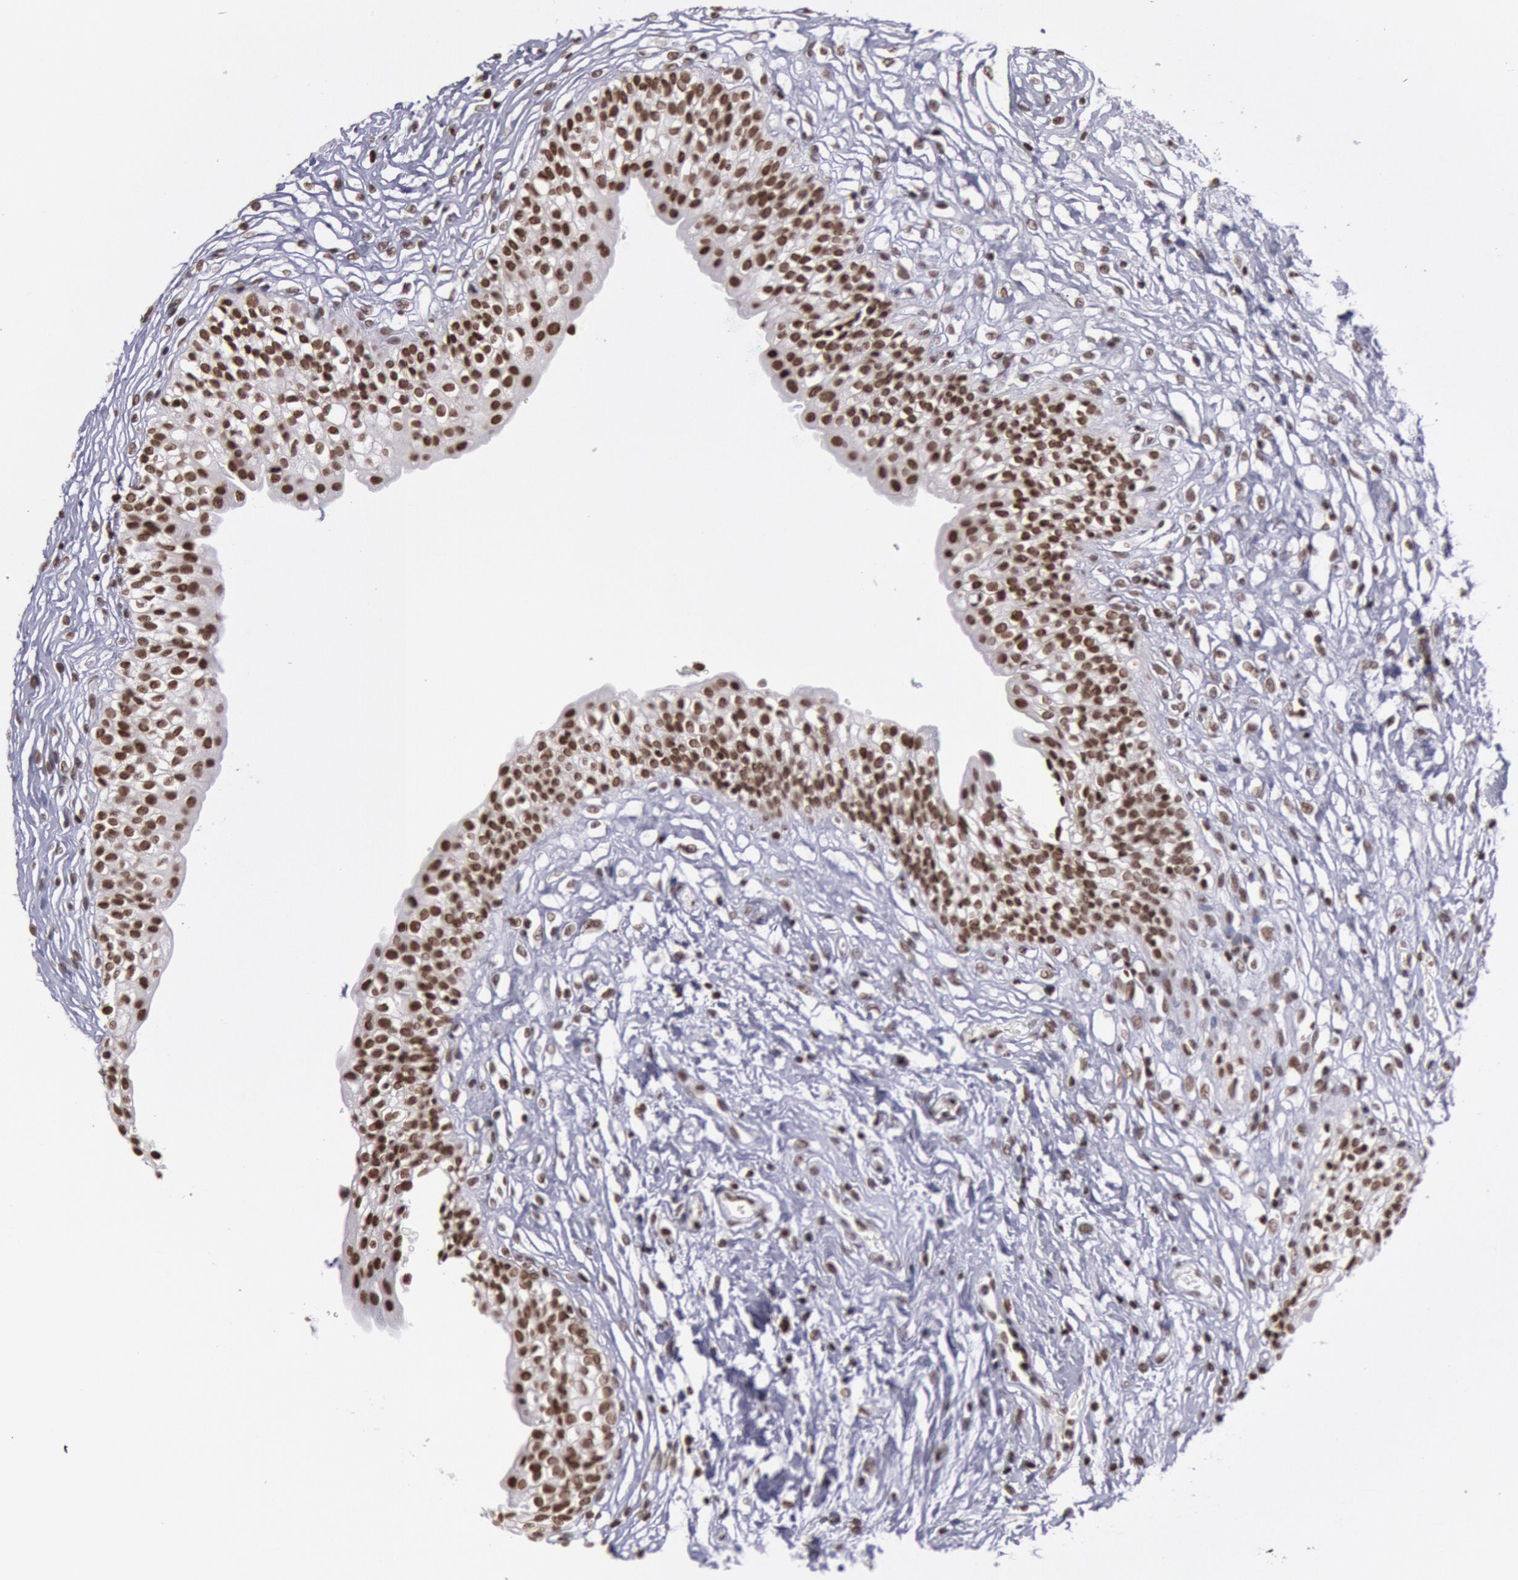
{"staining": {"intensity": "moderate", "quantity": ">75%", "location": "nuclear"}, "tissue": "urinary bladder", "cell_type": "Urothelial cells", "image_type": "normal", "snomed": [{"axis": "morphology", "description": "Adenocarcinoma, NOS"}, {"axis": "topography", "description": "Urinary bladder"}], "caption": "DAB (3,3'-diaminobenzidine) immunohistochemical staining of benign urinary bladder exhibits moderate nuclear protein expression in approximately >75% of urothelial cells. (brown staining indicates protein expression, while blue staining denotes nuclei).", "gene": "NKAP", "patient": {"sex": "male", "age": 61}}